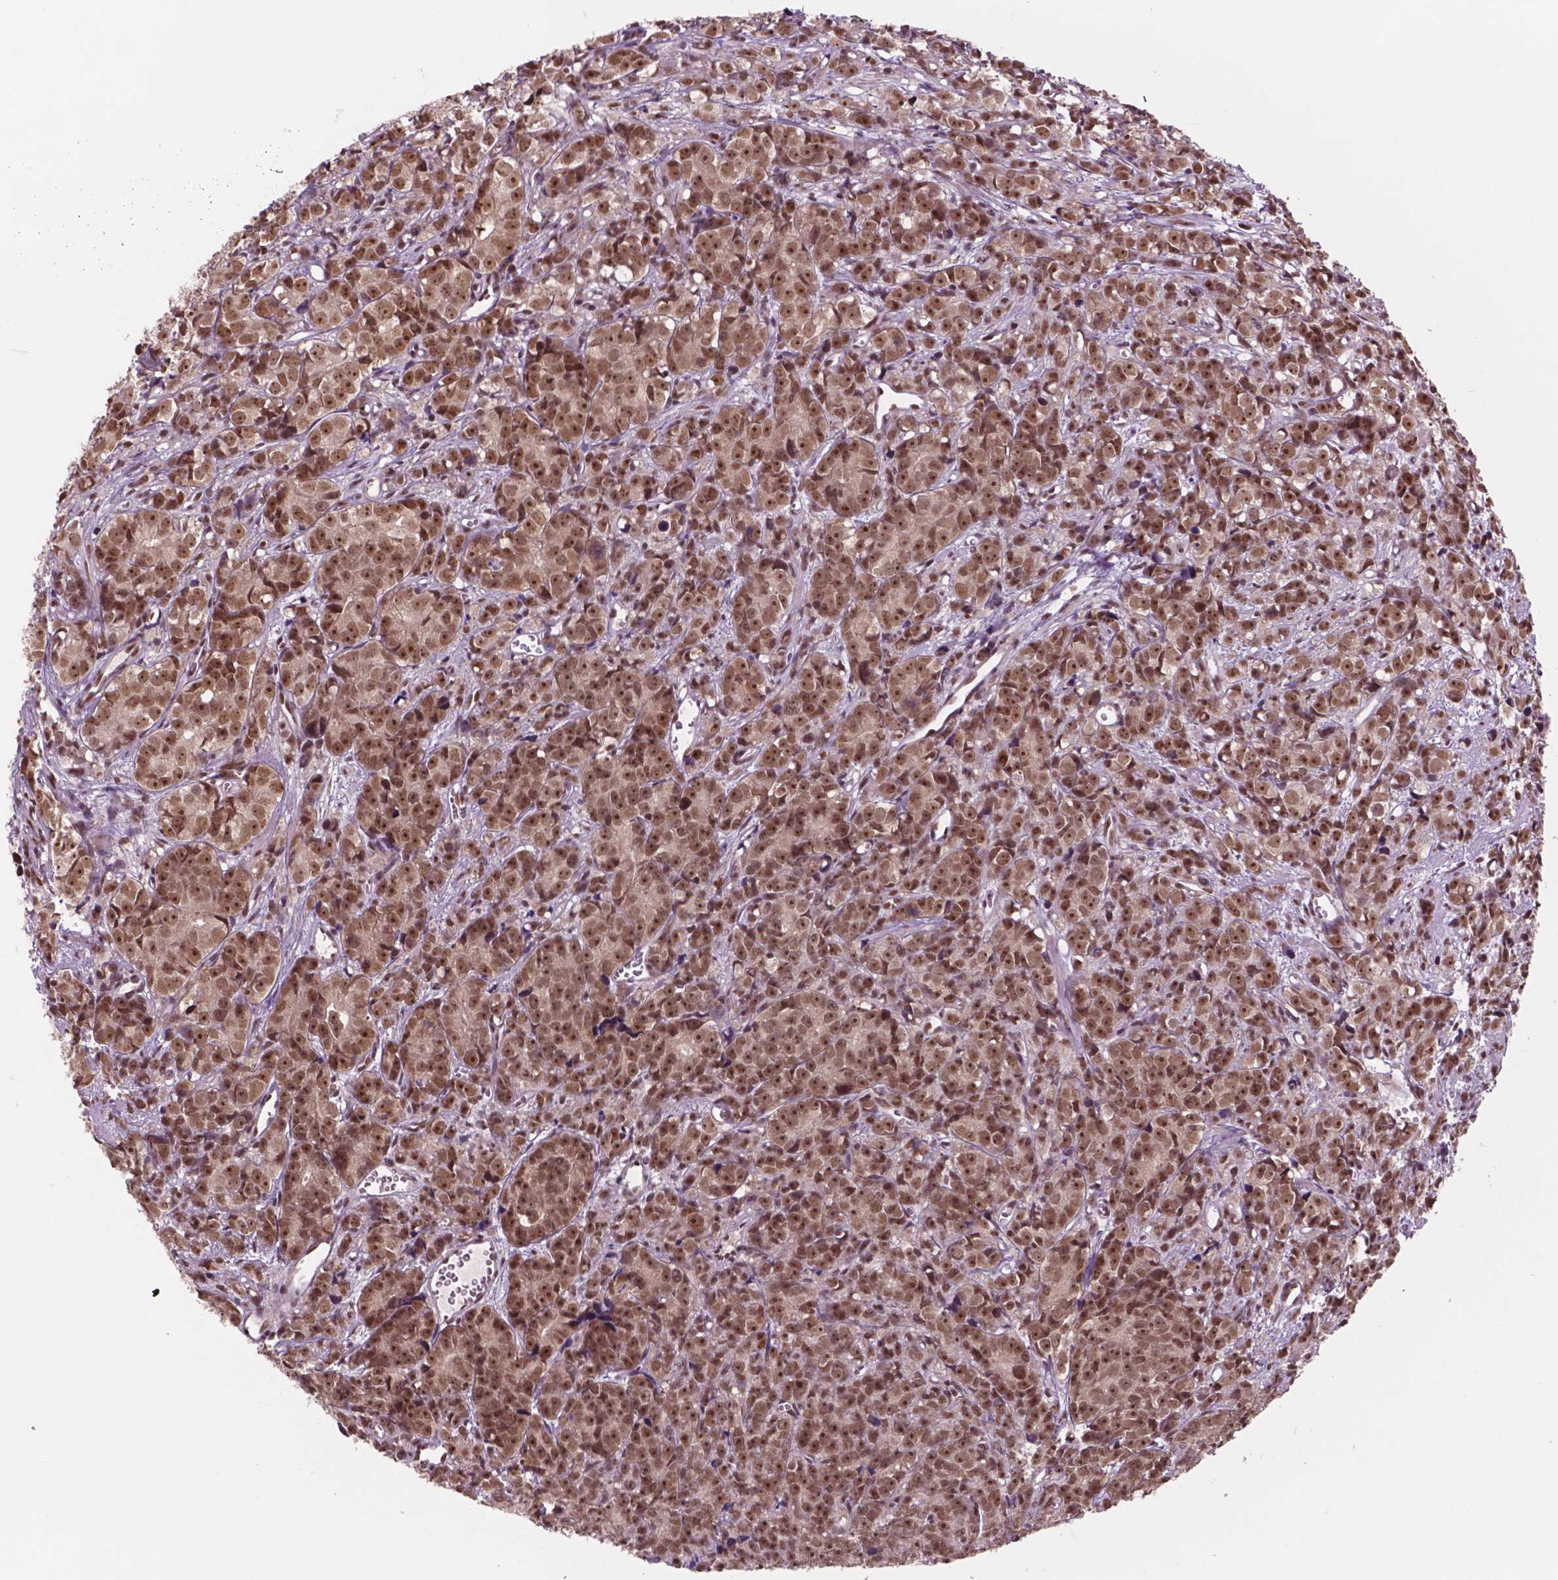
{"staining": {"intensity": "strong", "quantity": ">75%", "location": "nuclear"}, "tissue": "prostate cancer", "cell_type": "Tumor cells", "image_type": "cancer", "snomed": [{"axis": "morphology", "description": "Adenocarcinoma, High grade"}, {"axis": "topography", "description": "Prostate"}], "caption": "Tumor cells display high levels of strong nuclear expression in approximately >75% of cells in human prostate cancer.", "gene": "POLR2E", "patient": {"sex": "male", "age": 77}}